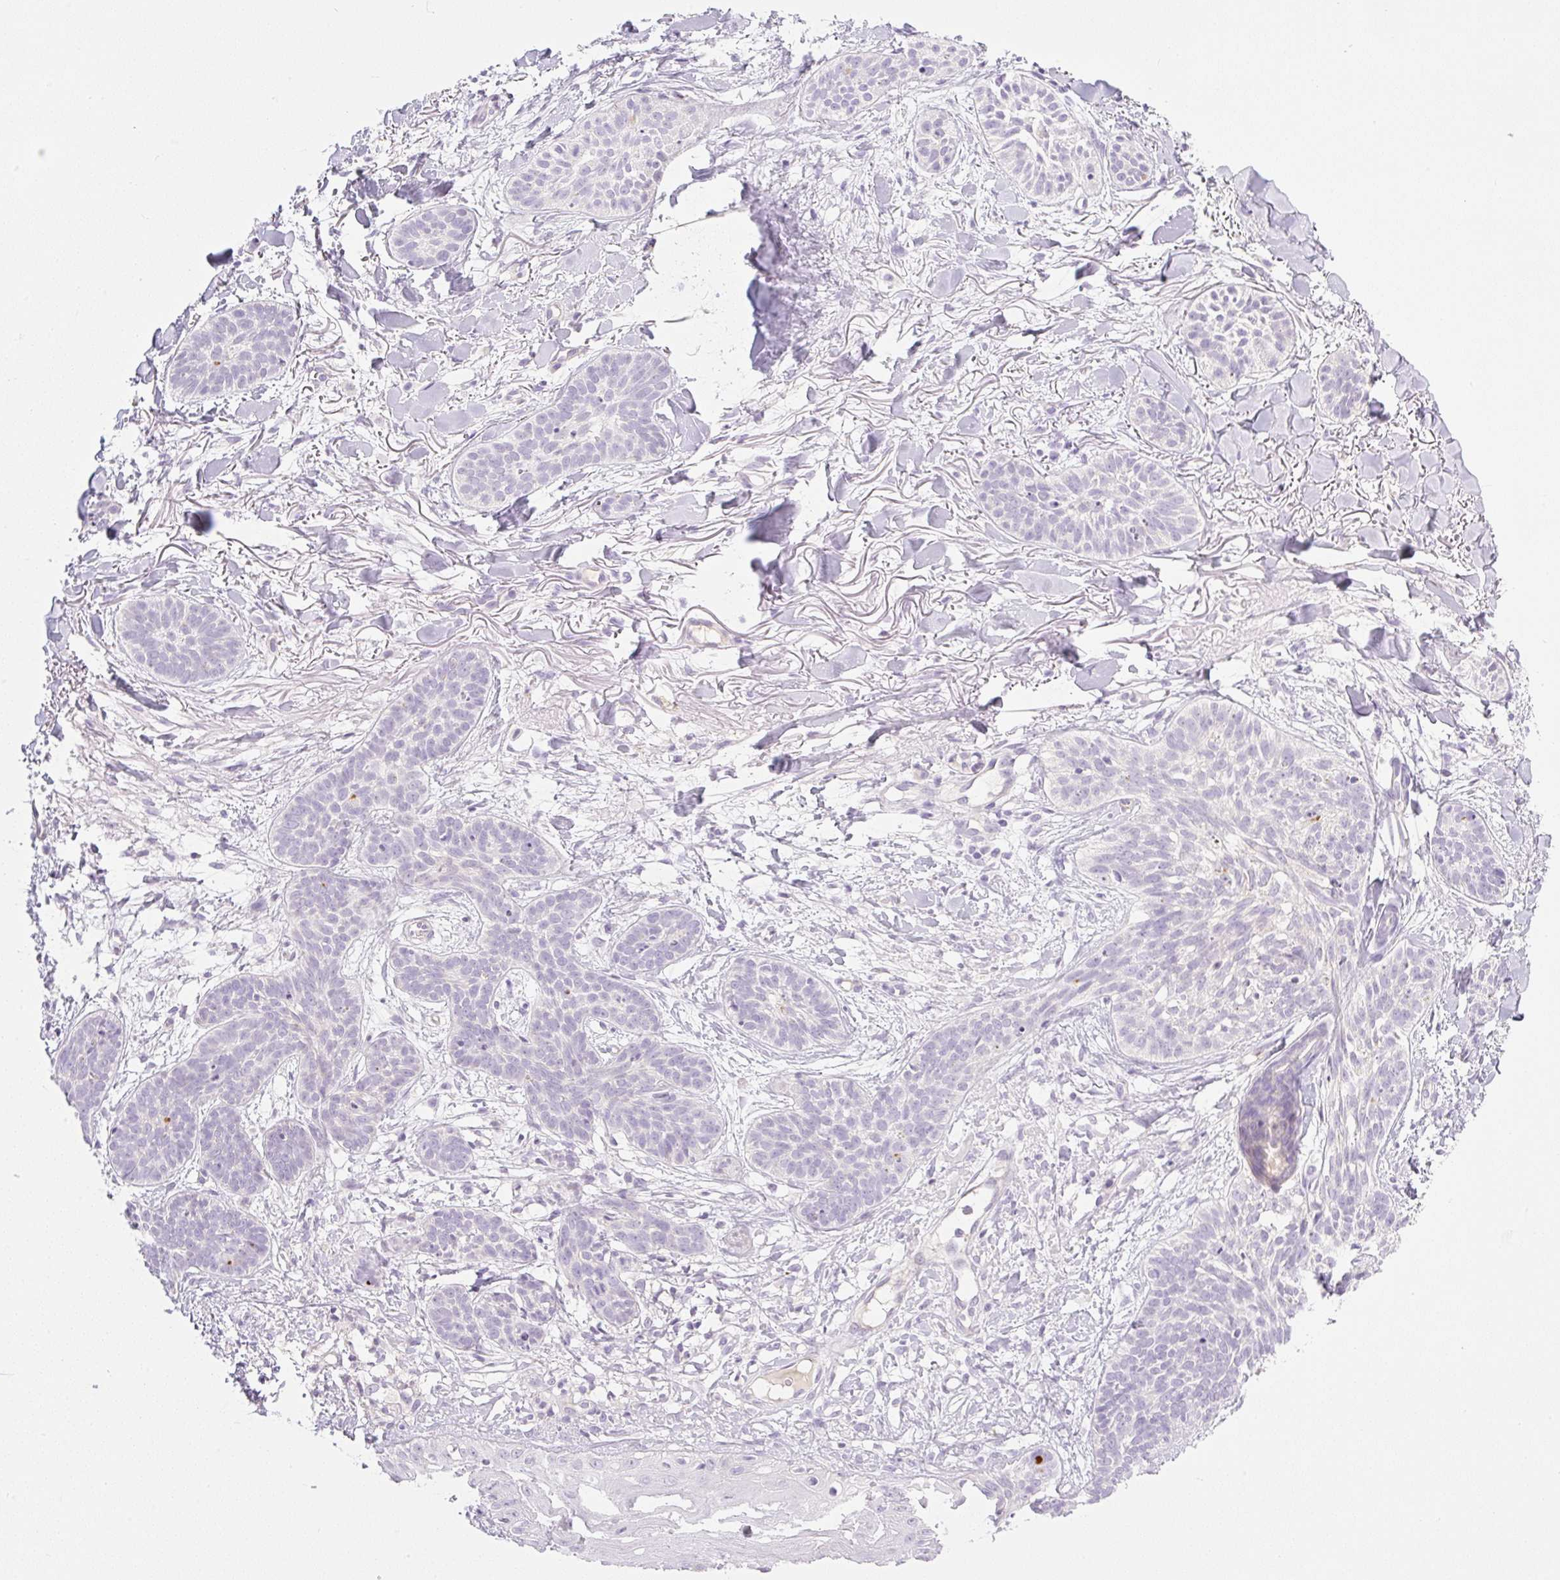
{"staining": {"intensity": "negative", "quantity": "none", "location": "none"}, "tissue": "skin cancer", "cell_type": "Tumor cells", "image_type": "cancer", "snomed": [{"axis": "morphology", "description": "Basal cell carcinoma"}, {"axis": "topography", "description": "Skin"}], "caption": "Protein analysis of skin cancer reveals no significant staining in tumor cells. The staining is performed using DAB brown chromogen with nuclei counter-stained in using hematoxylin.", "gene": "MIA2", "patient": {"sex": "male", "age": 52}}